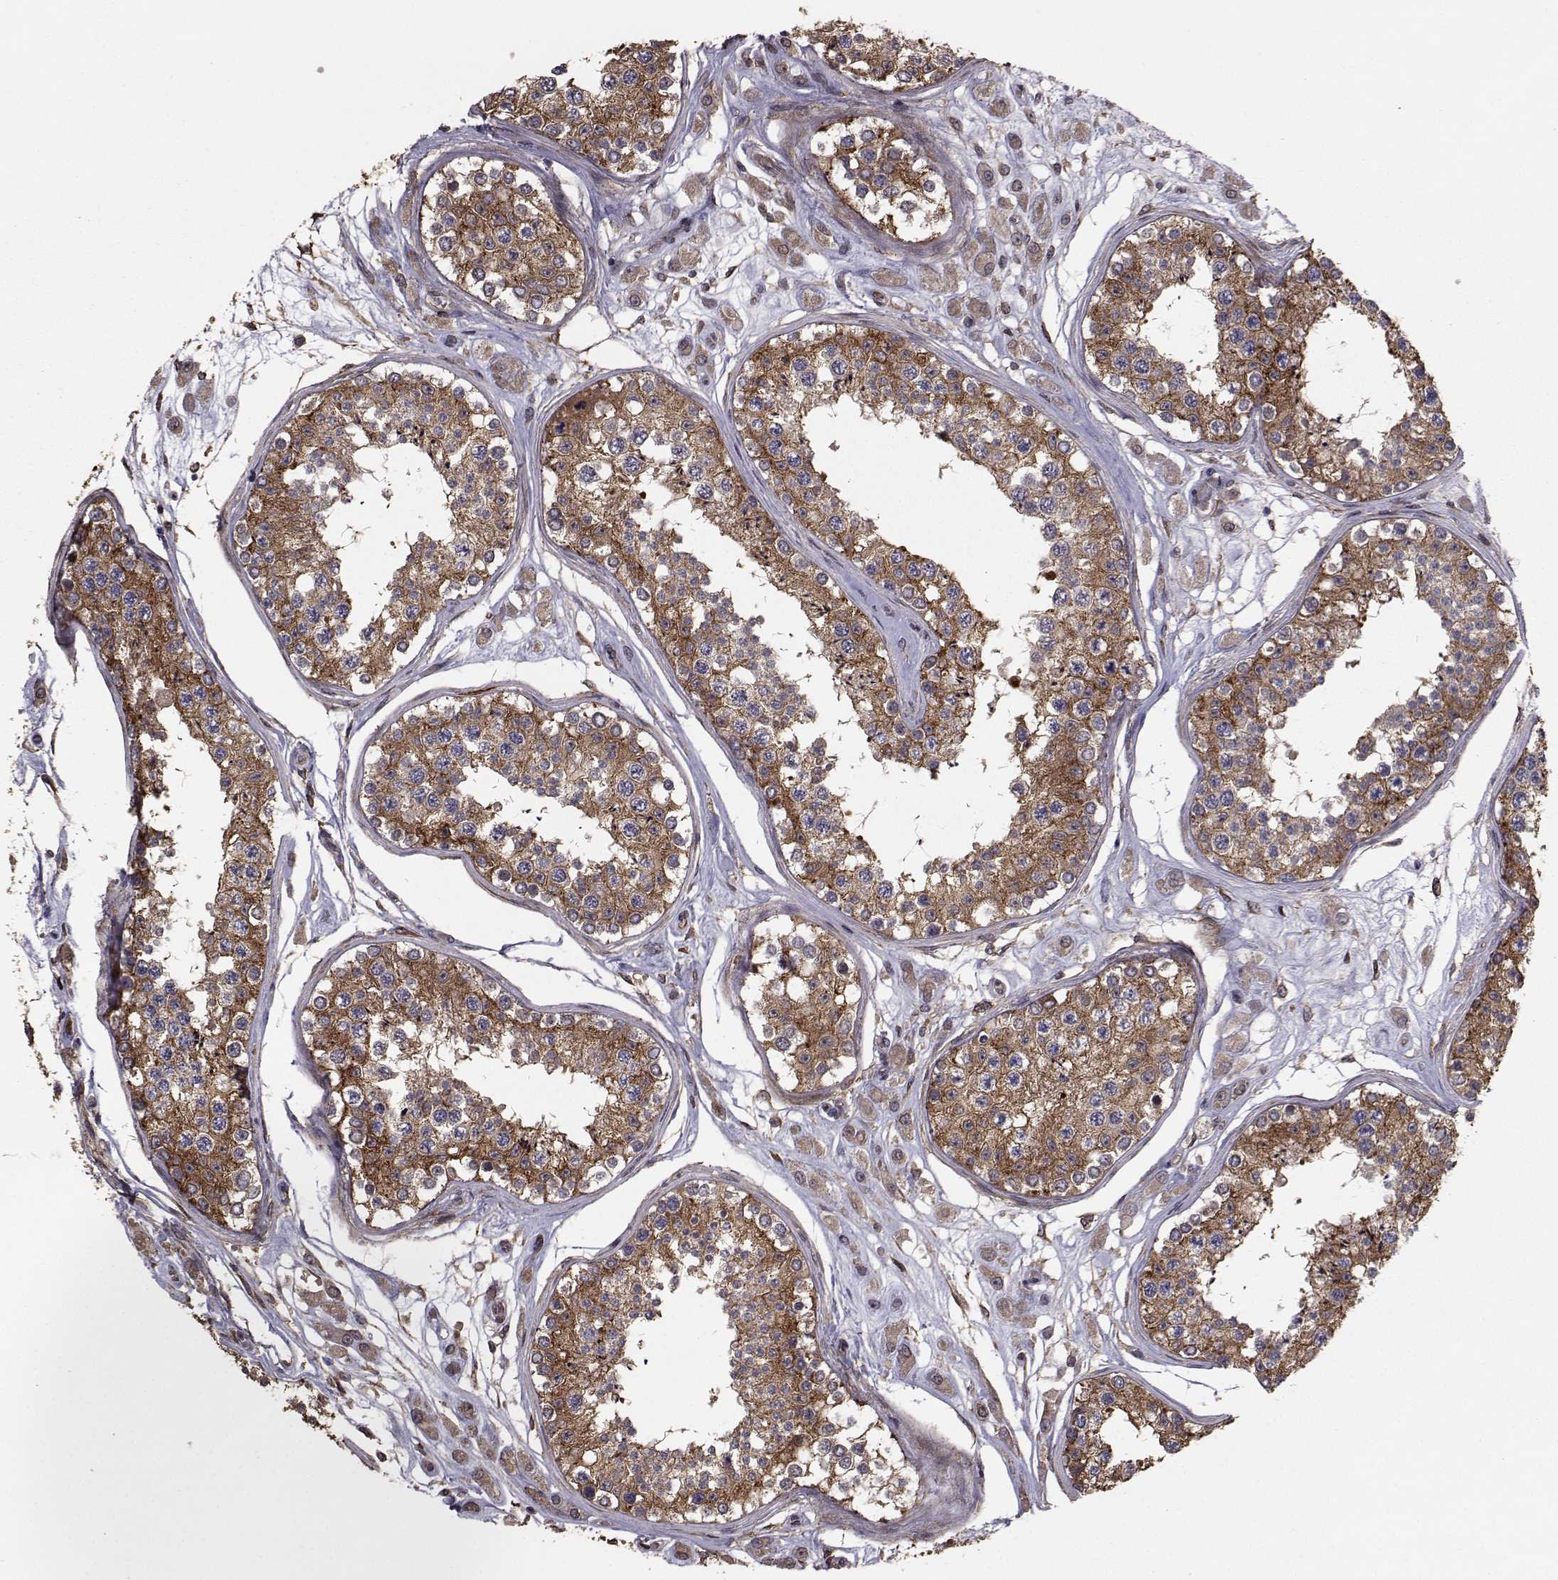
{"staining": {"intensity": "strong", "quantity": "25%-75%", "location": "cytoplasmic/membranous"}, "tissue": "testis", "cell_type": "Cells in seminiferous ducts", "image_type": "normal", "snomed": [{"axis": "morphology", "description": "Normal tissue, NOS"}, {"axis": "topography", "description": "Testis"}], "caption": "Protein staining shows strong cytoplasmic/membranous expression in approximately 25%-75% of cells in seminiferous ducts in normal testis. The staining was performed using DAB (3,3'-diaminobenzidine), with brown indicating positive protein expression. Nuclei are stained blue with hematoxylin.", "gene": "TRIP10", "patient": {"sex": "male", "age": 25}}